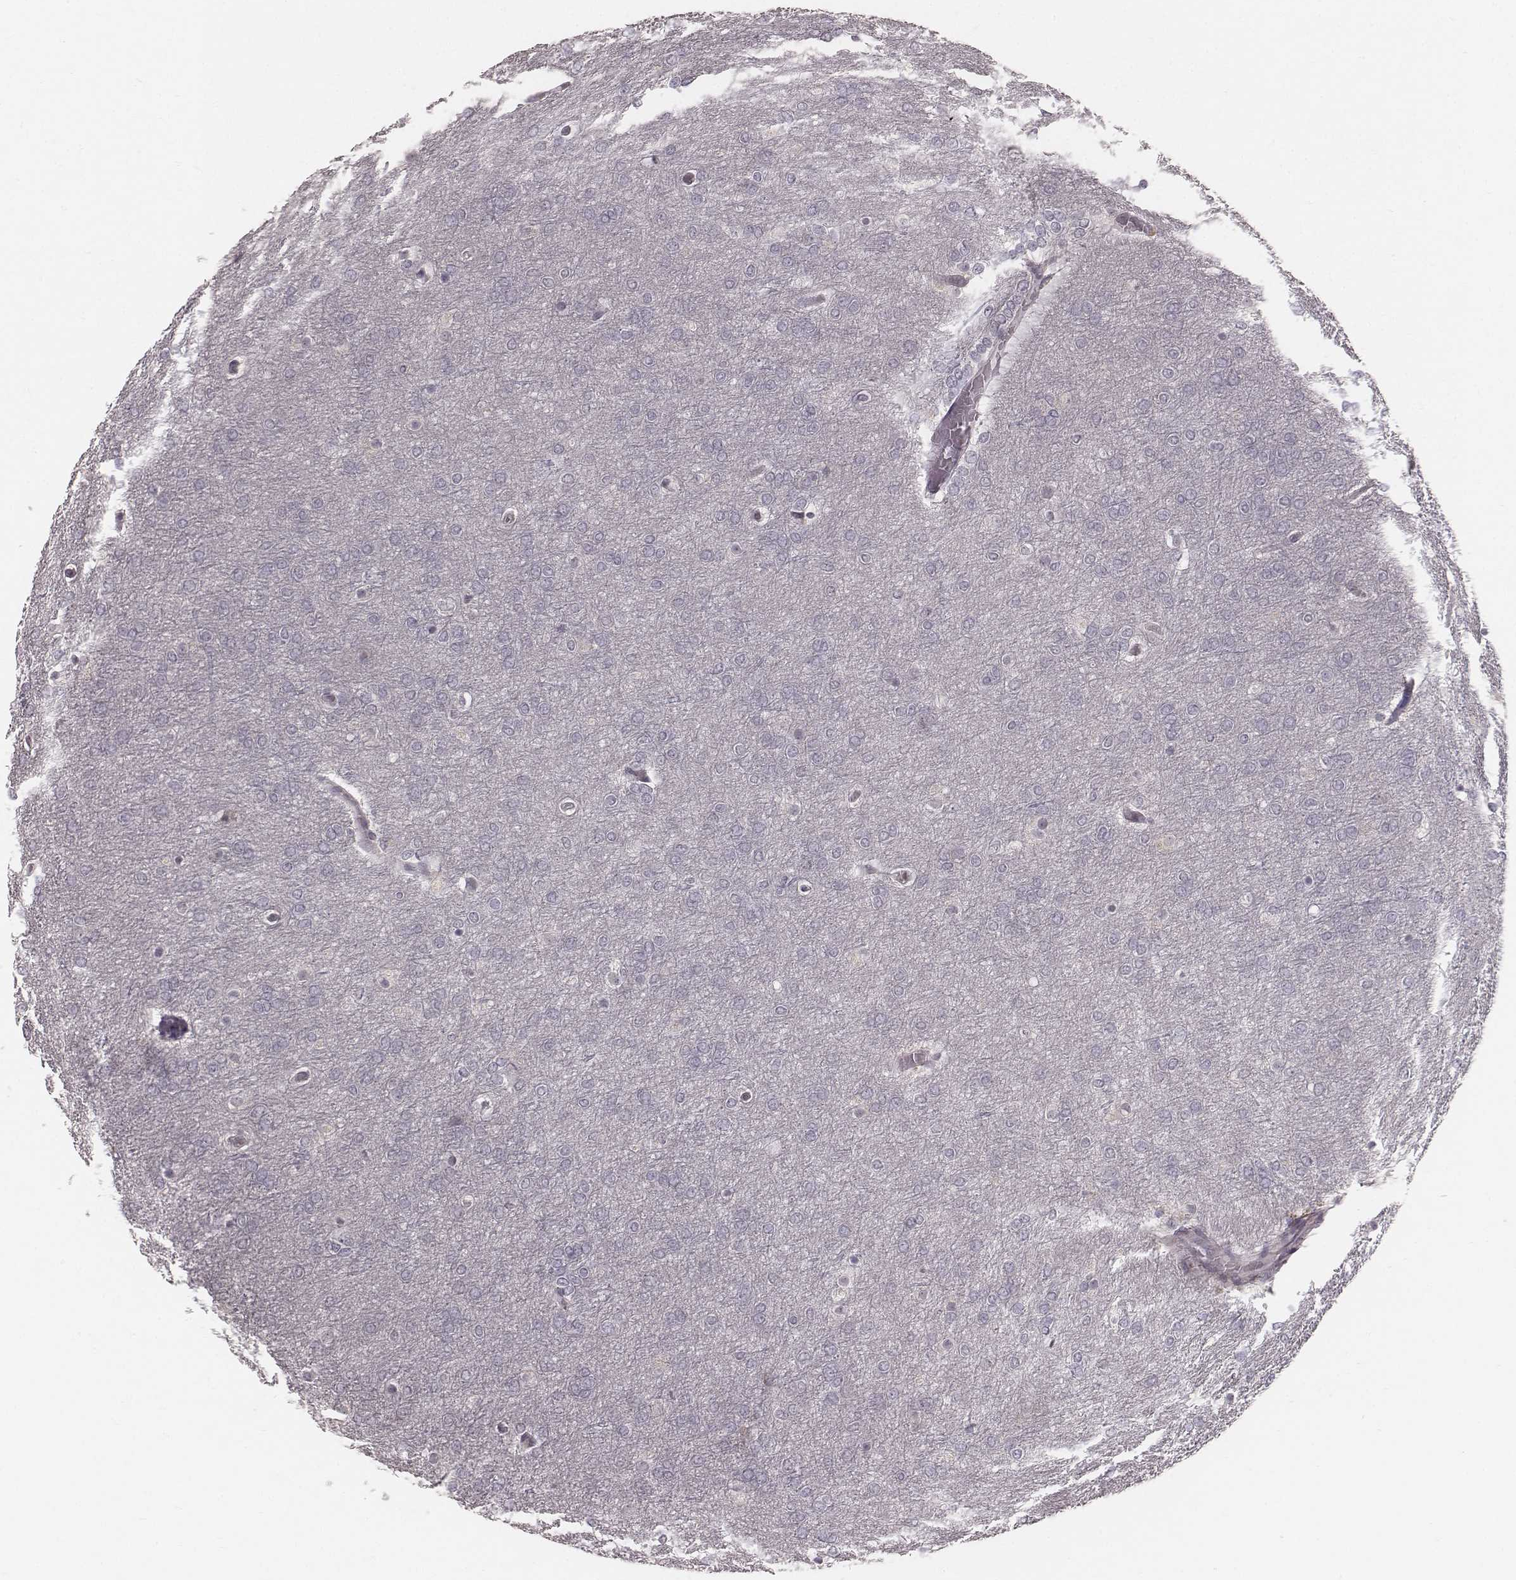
{"staining": {"intensity": "negative", "quantity": "none", "location": "none"}, "tissue": "glioma", "cell_type": "Tumor cells", "image_type": "cancer", "snomed": [{"axis": "morphology", "description": "Glioma, malignant, High grade"}, {"axis": "topography", "description": "Brain"}], "caption": "Glioma was stained to show a protein in brown. There is no significant staining in tumor cells.", "gene": "IQCG", "patient": {"sex": "female", "age": 61}}